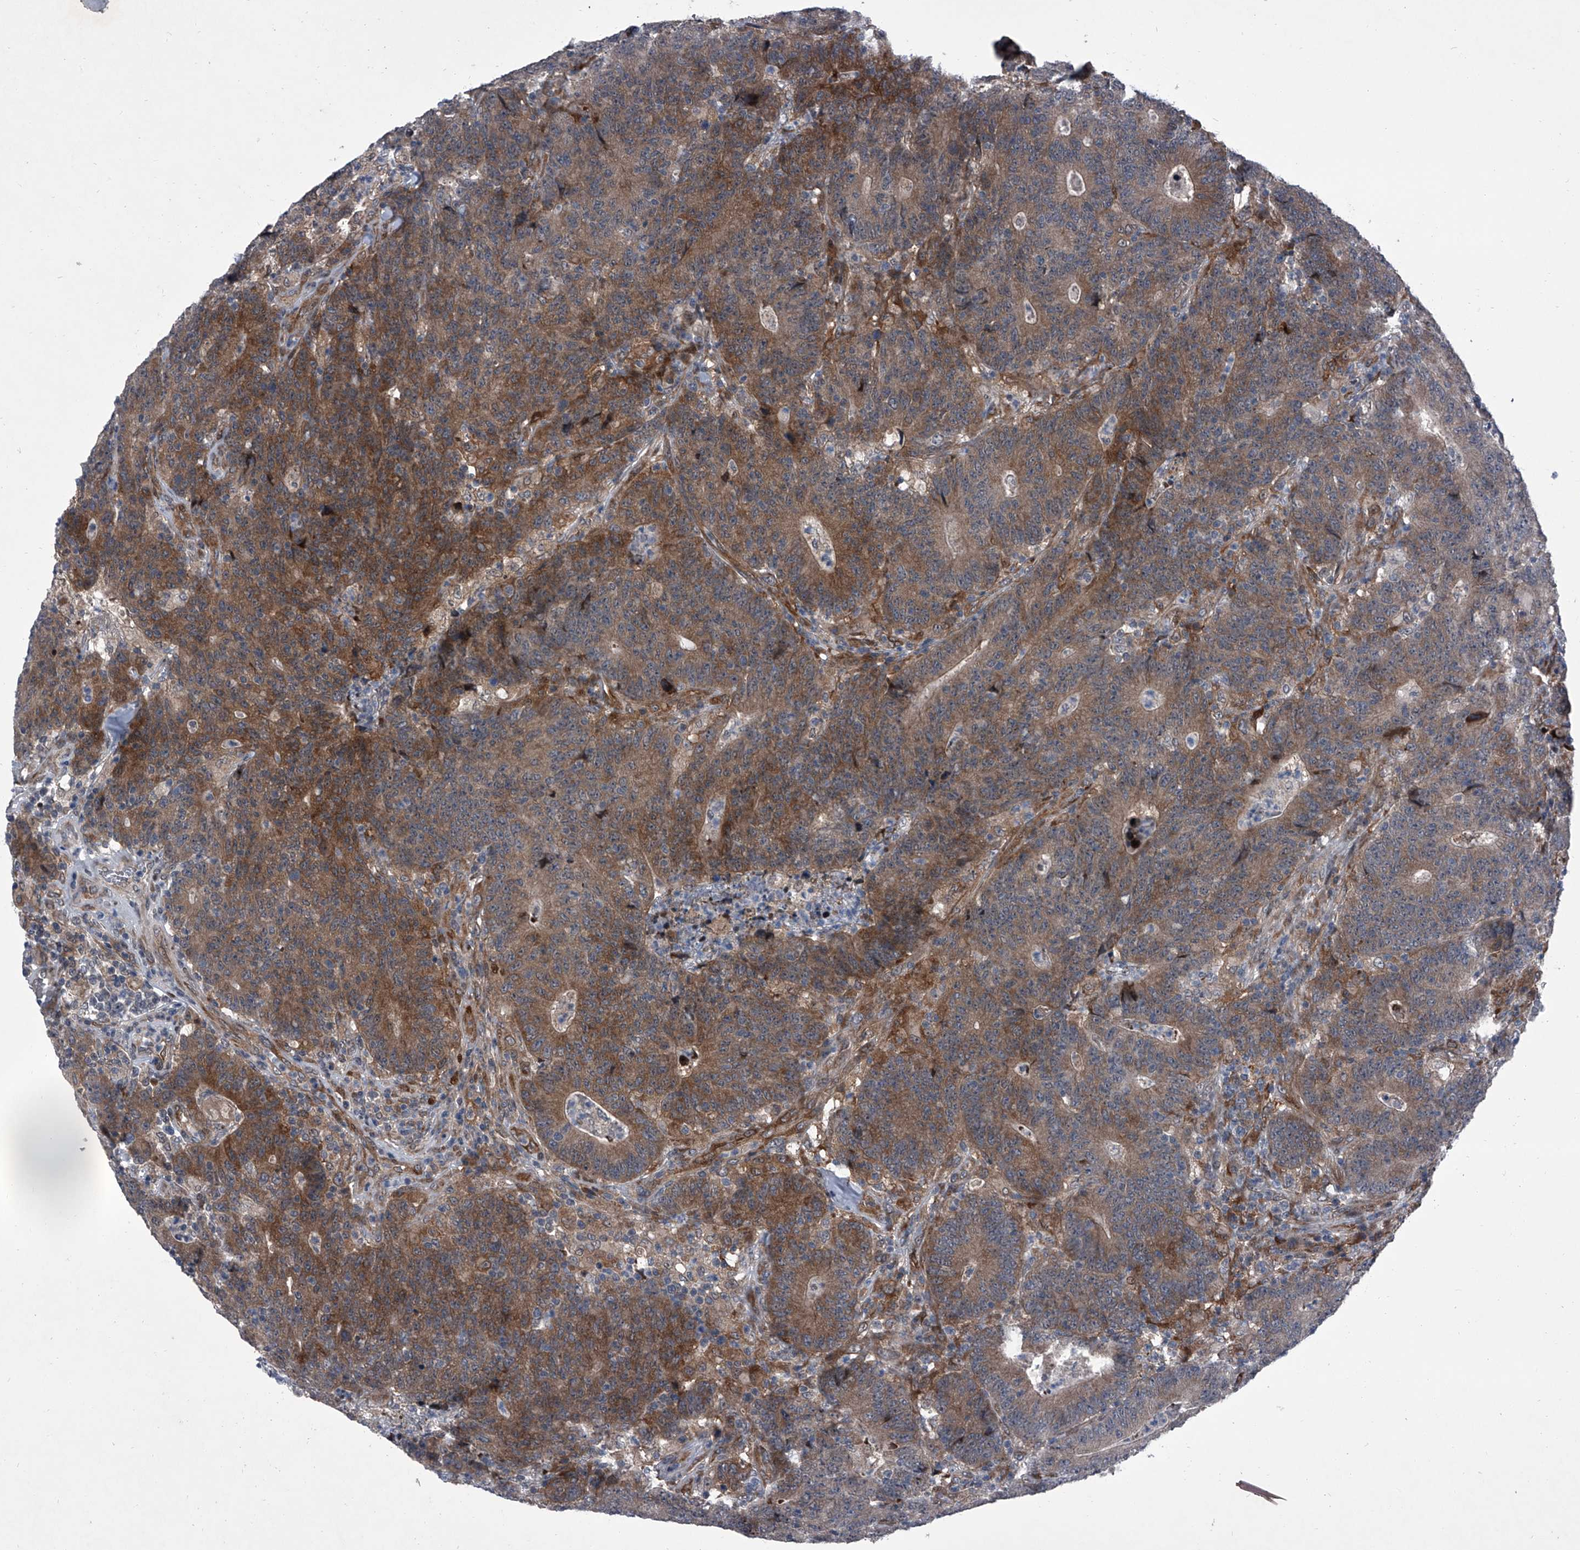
{"staining": {"intensity": "moderate", "quantity": ">75%", "location": "cytoplasmic/membranous"}, "tissue": "colorectal cancer", "cell_type": "Tumor cells", "image_type": "cancer", "snomed": [{"axis": "morphology", "description": "Normal tissue, NOS"}, {"axis": "morphology", "description": "Adenocarcinoma, NOS"}, {"axis": "topography", "description": "Colon"}], "caption": "Human colorectal cancer (adenocarcinoma) stained with a protein marker reveals moderate staining in tumor cells.", "gene": "ELK4", "patient": {"sex": "female", "age": 75}}